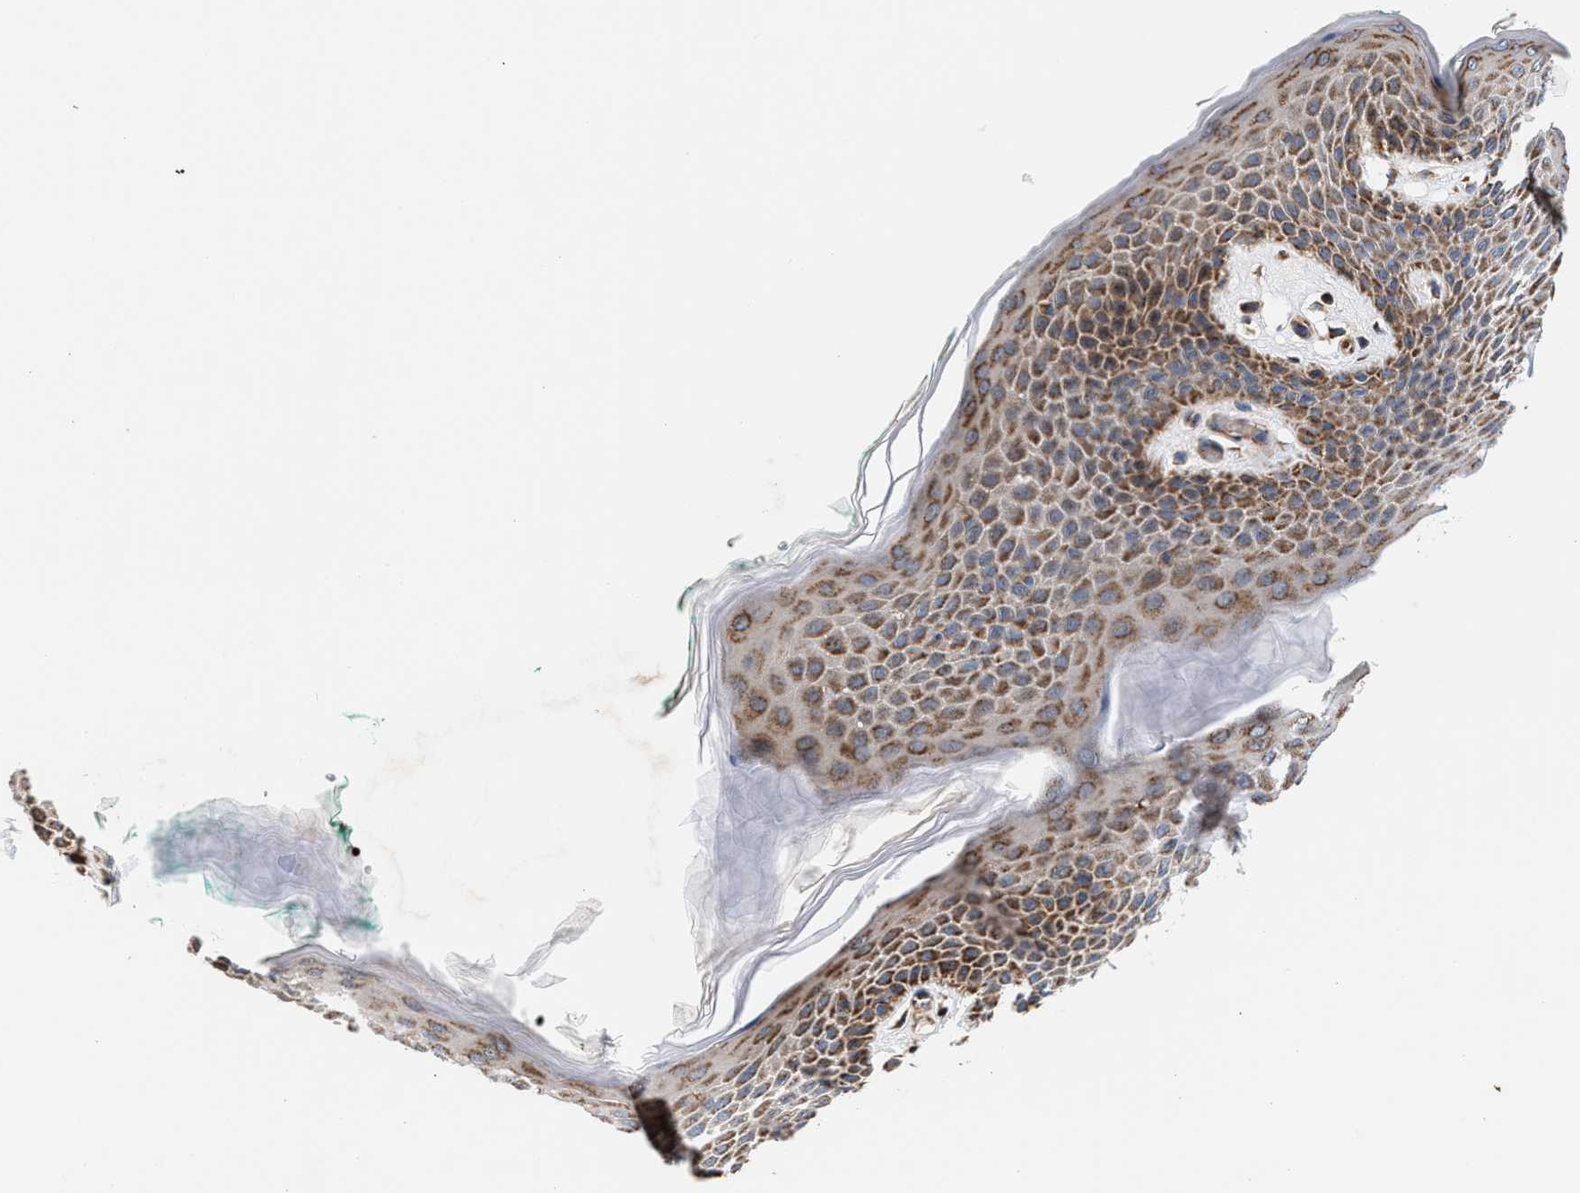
{"staining": {"intensity": "moderate", "quantity": ">75%", "location": "cytoplasmic/membranous"}, "tissue": "skin", "cell_type": "Epidermal cells", "image_type": "normal", "snomed": [{"axis": "morphology", "description": "Normal tissue, NOS"}, {"axis": "topography", "description": "Anal"}], "caption": "Human skin stained for a protein (brown) displays moderate cytoplasmic/membranous positive positivity in about >75% of epidermal cells.", "gene": "SGK1", "patient": {"sex": "male", "age": 74}}